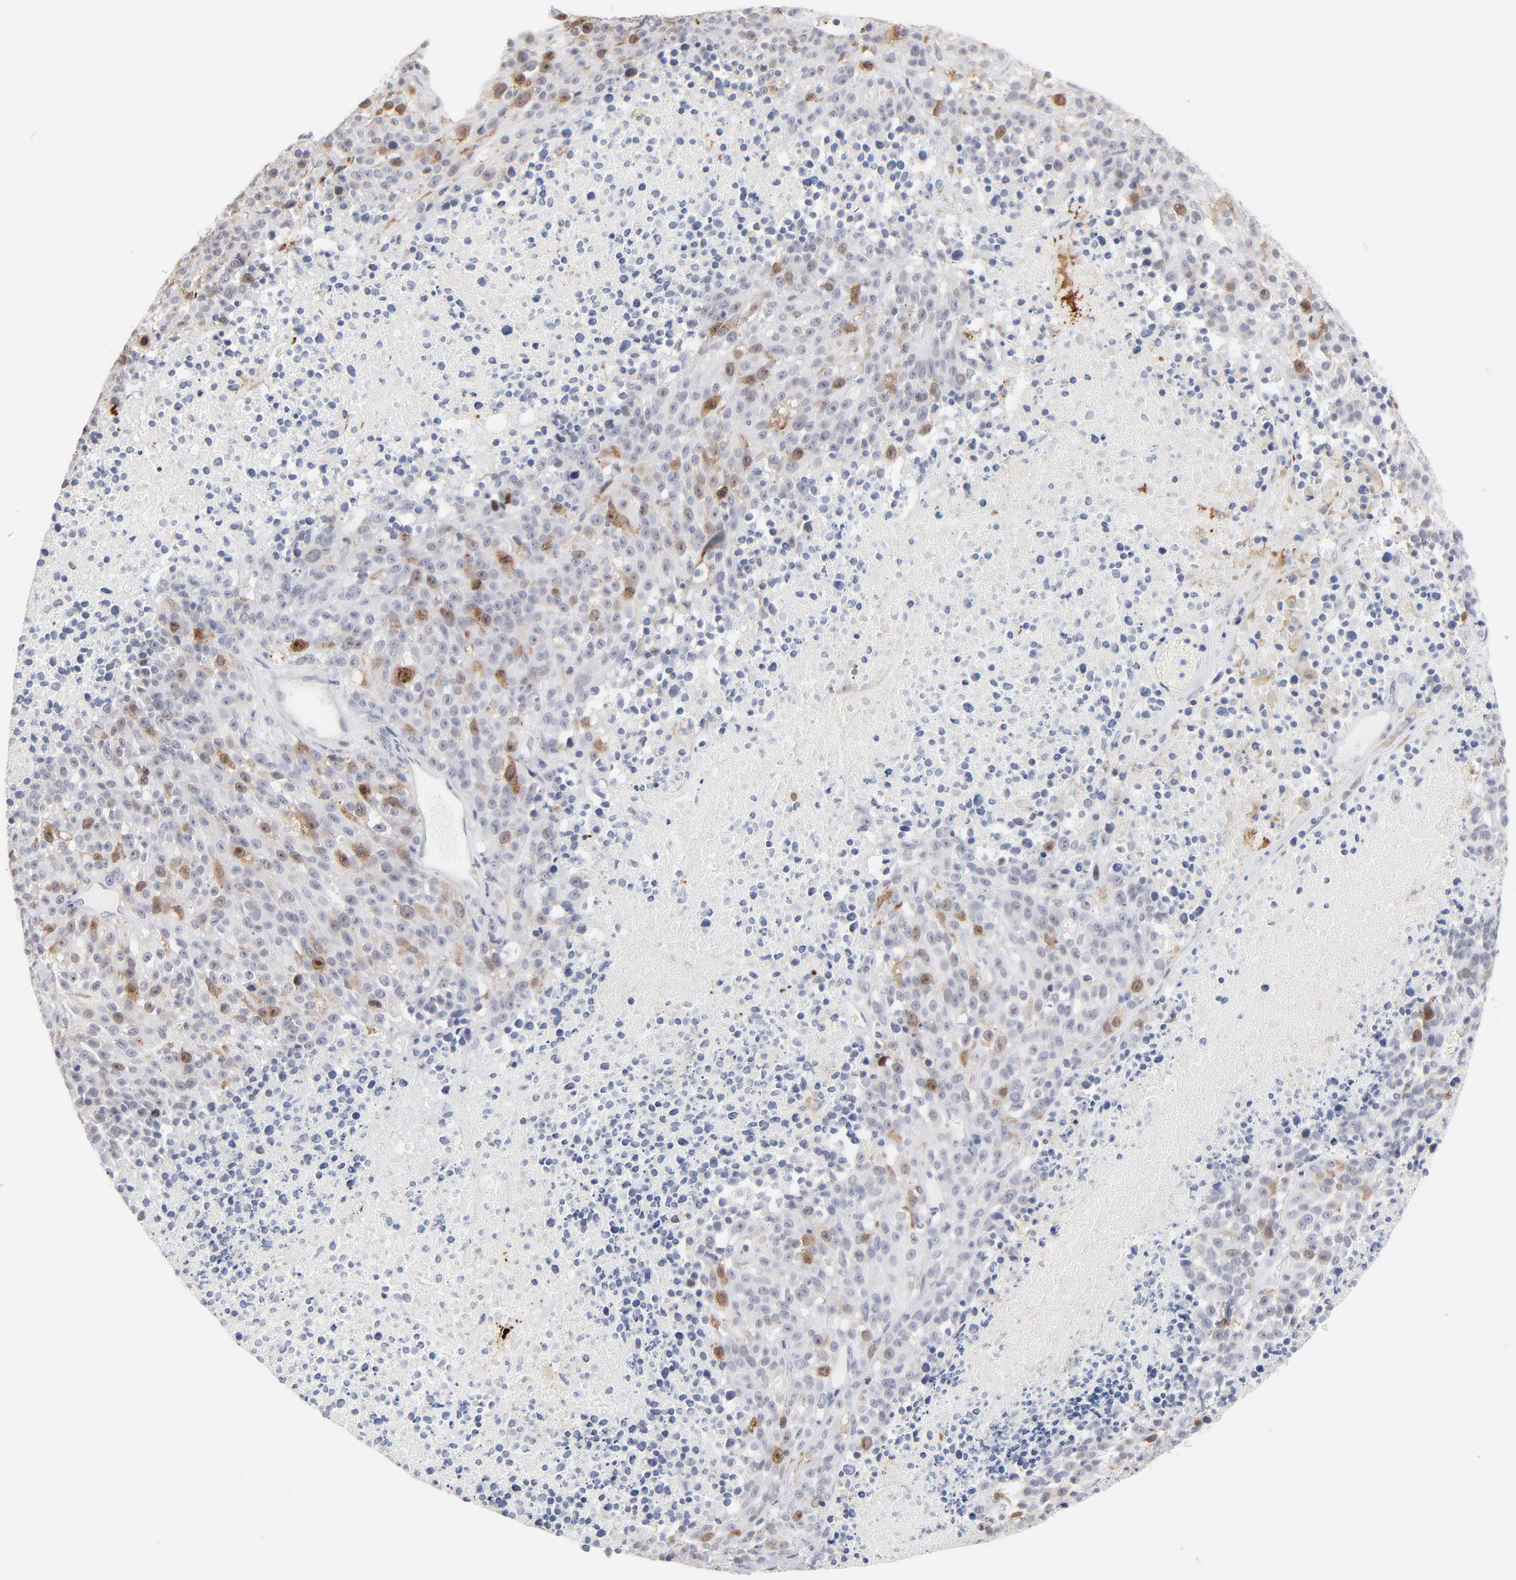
{"staining": {"intensity": "moderate", "quantity": "<25%", "location": "cytoplasmic/membranous,nuclear"}, "tissue": "melanoma", "cell_type": "Tumor cells", "image_type": "cancer", "snomed": [{"axis": "morphology", "description": "Malignant melanoma, Metastatic site"}, {"axis": "topography", "description": "Cerebral cortex"}], "caption": "Immunohistochemistry staining of melanoma, which shows low levels of moderate cytoplasmic/membranous and nuclear positivity in approximately <25% of tumor cells indicating moderate cytoplasmic/membranous and nuclear protein positivity. The staining was performed using DAB (3,3'-diaminobenzidine) (brown) for protein detection and nuclei were counterstained in hematoxylin (blue).", "gene": "AURKA", "patient": {"sex": "female", "age": 52}}